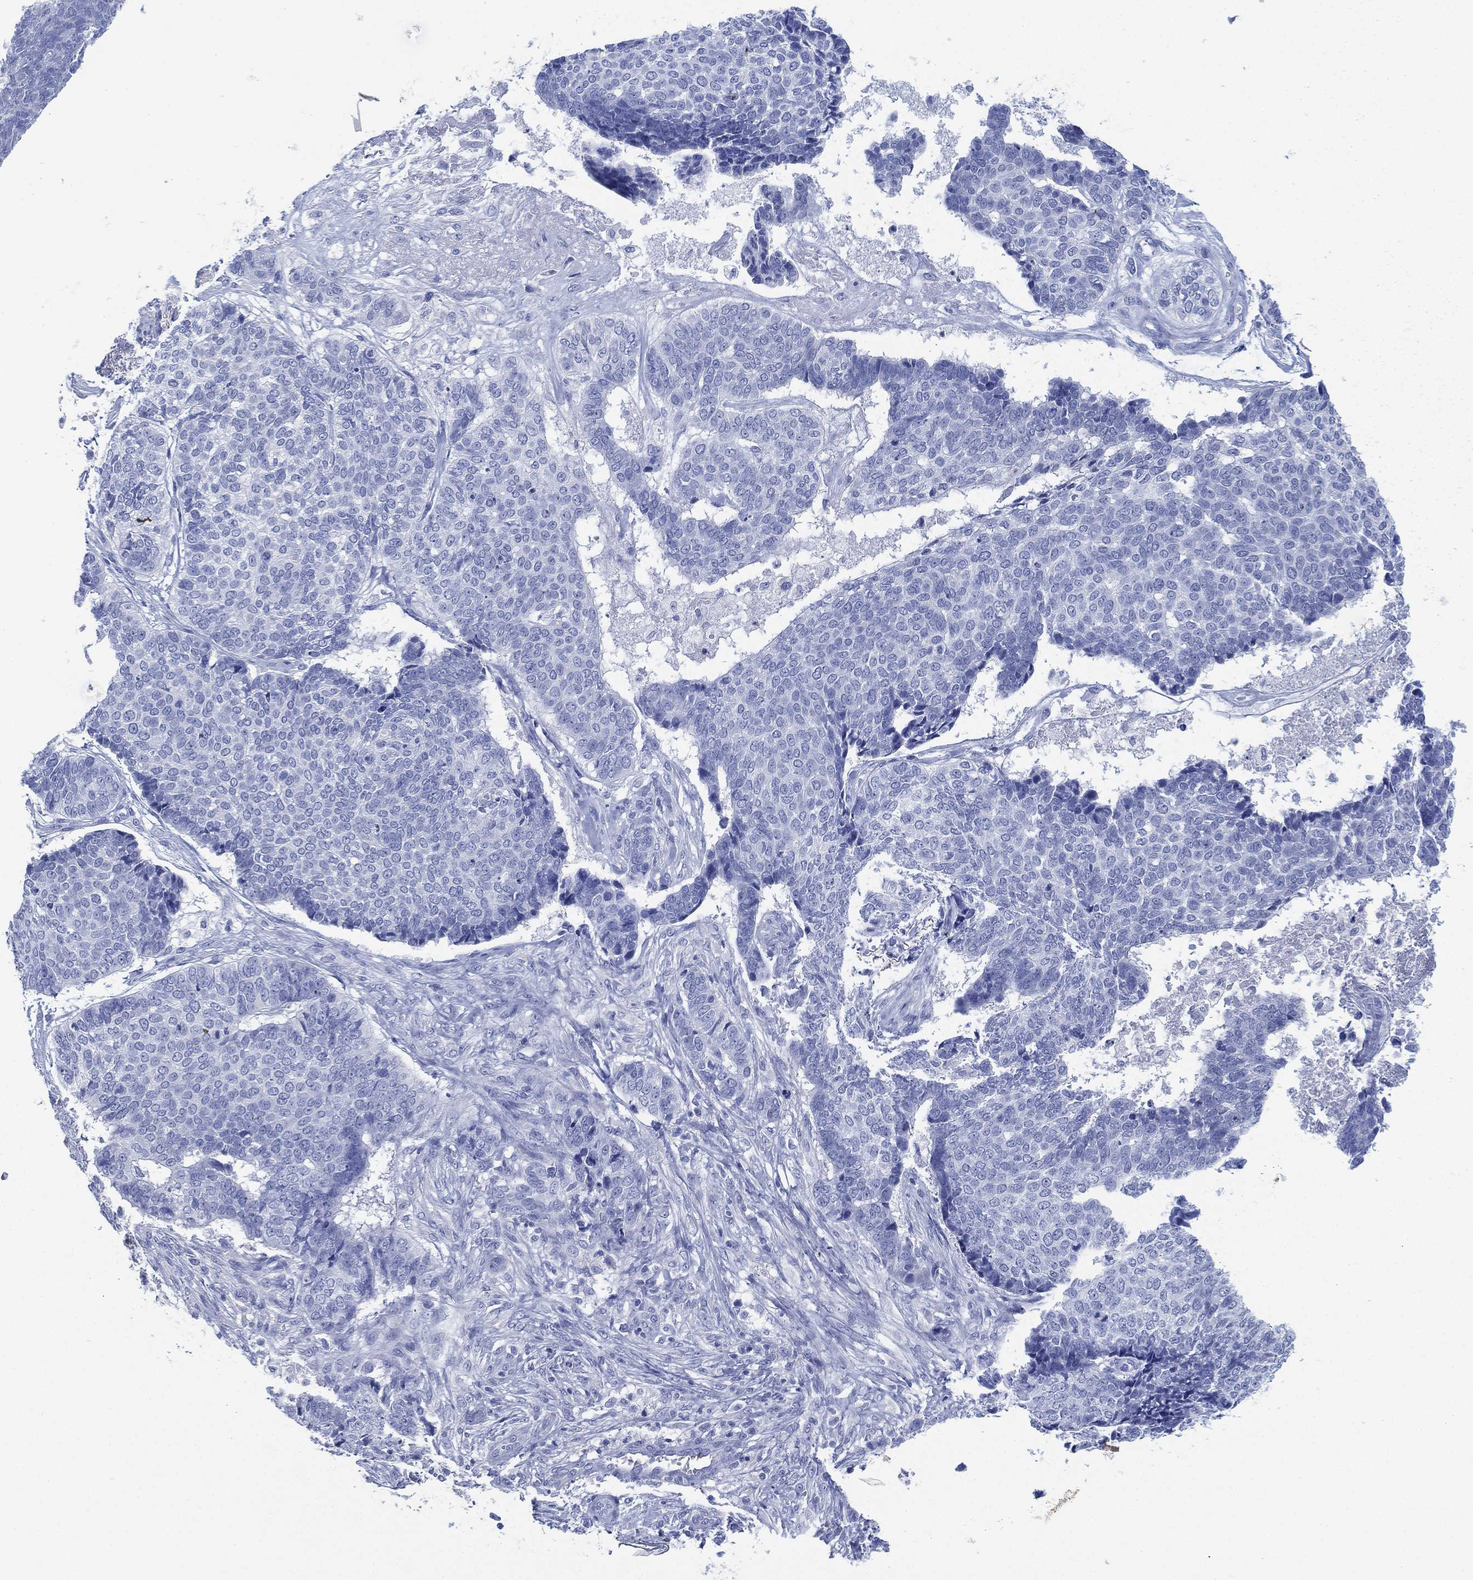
{"staining": {"intensity": "negative", "quantity": "none", "location": "none"}, "tissue": "skin cancer", "cell_type": "Tumor cells", "image_type": "cancer", "snomed": [{"axis": "morphology", "description": "Basal cell carcinoma"}, {"axis": "topography", "description": "Skin"}], "caption": "The immunohistochemistry photomicrograph has no significant staining in tumor cells of basal cell carcinoma (skin) tissue.", "gene": "SLC9C2", "patient": {"sex": "male", "age": 86}}